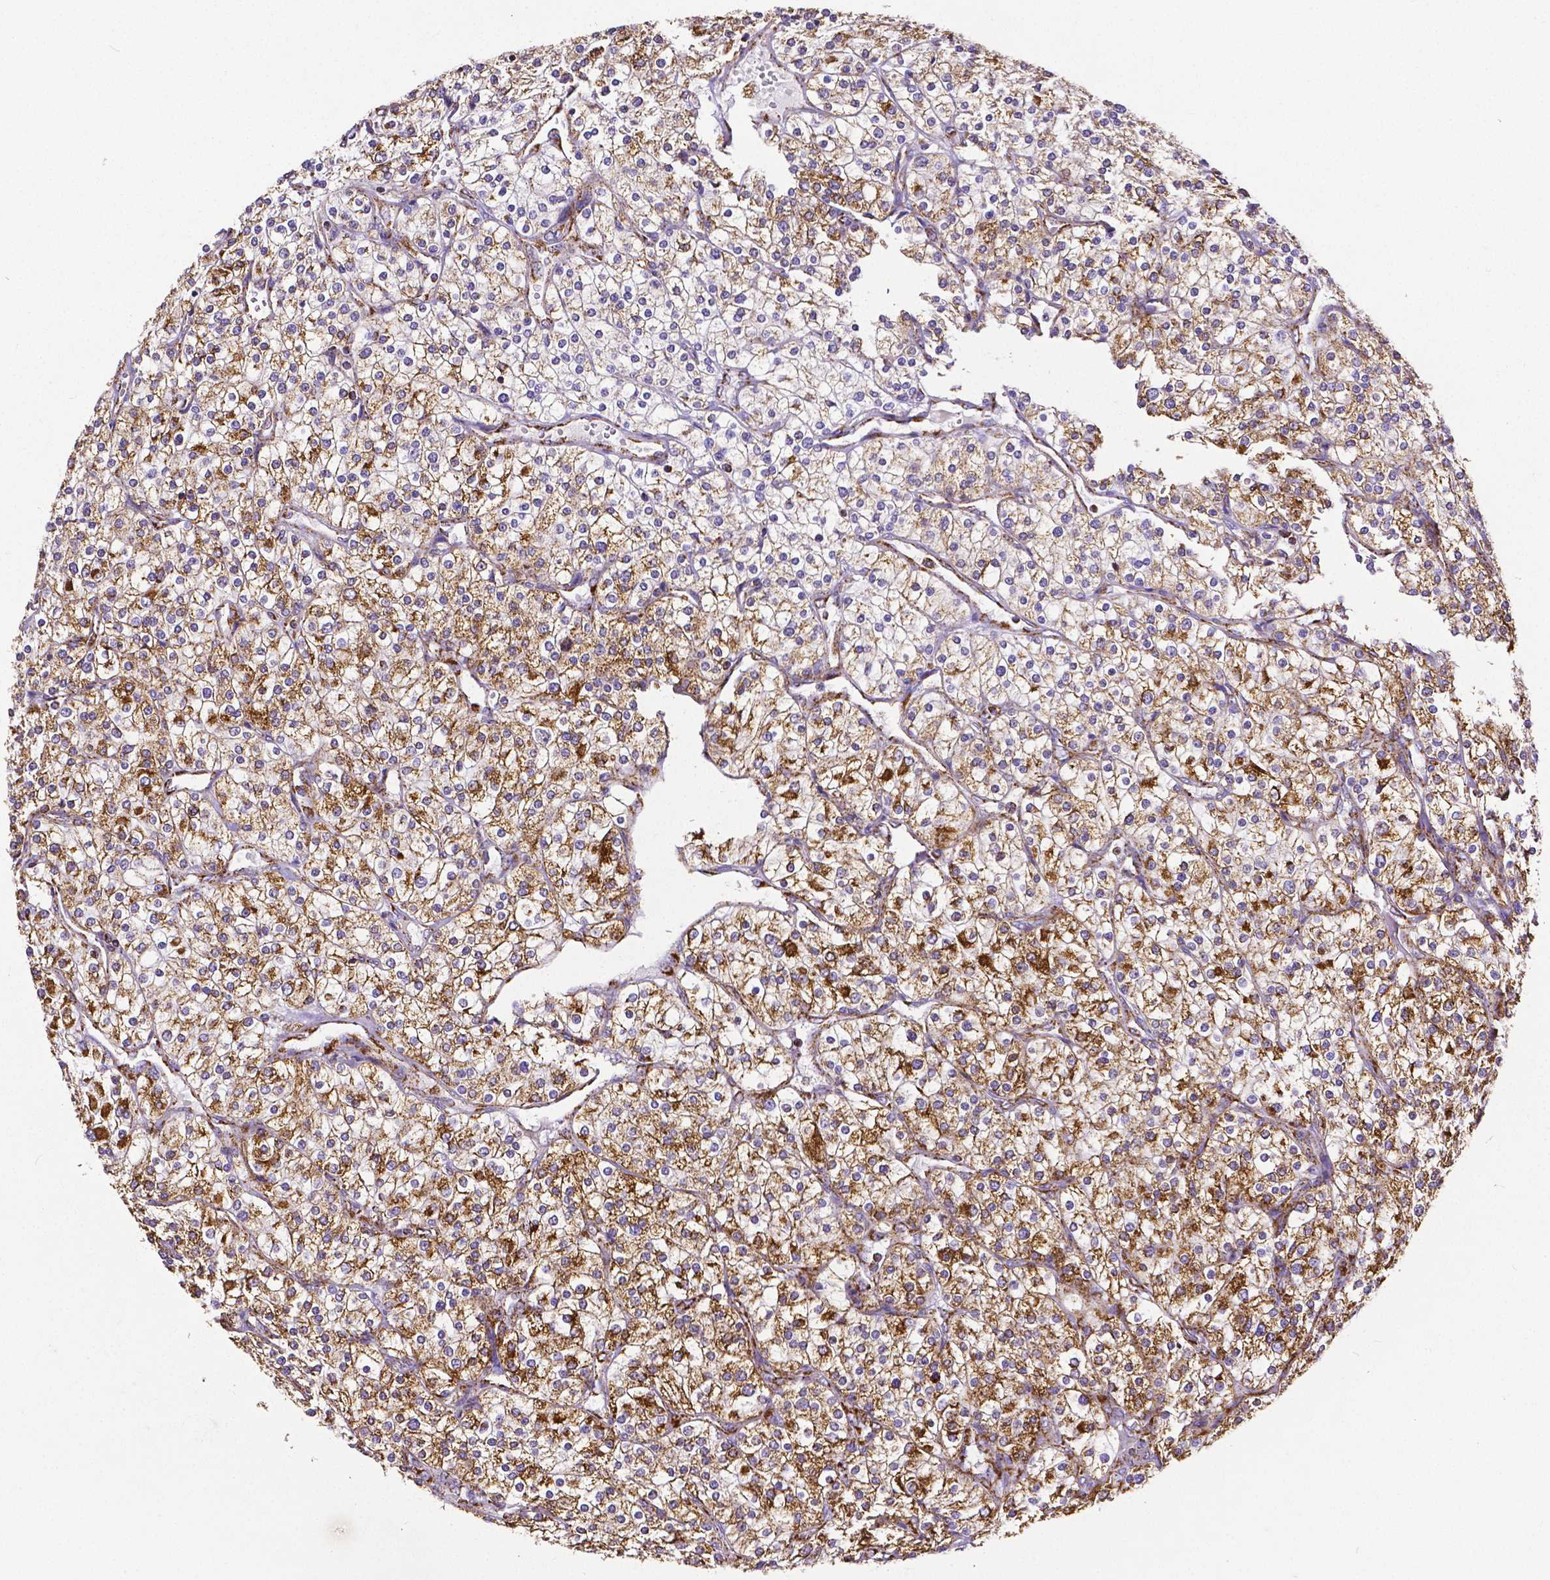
{"staining": {"intensity": "moderate", "quantity": ">75%", "location": "cytoplasmic/membranous"}, "tissue": "renal cancer", "cell_type": "Tumor cells", "image_type": "cancer", "snomed": [{"axis": "morphology", "description": "Adenocarcinoma, NOS"}, {"axis": "topography", "description": "Kidney"}], "caption": "Renal cancer (adenocarcinoma) stained with DAB (3,3'-diaminobenzidine) immunohistochemistry reveals medium levels of moderate cytoplasmic/membranous staining in approximately >75% of tumor cells.", "gene": "MACC1", "patient": {"sex": "male", "age": 80}}